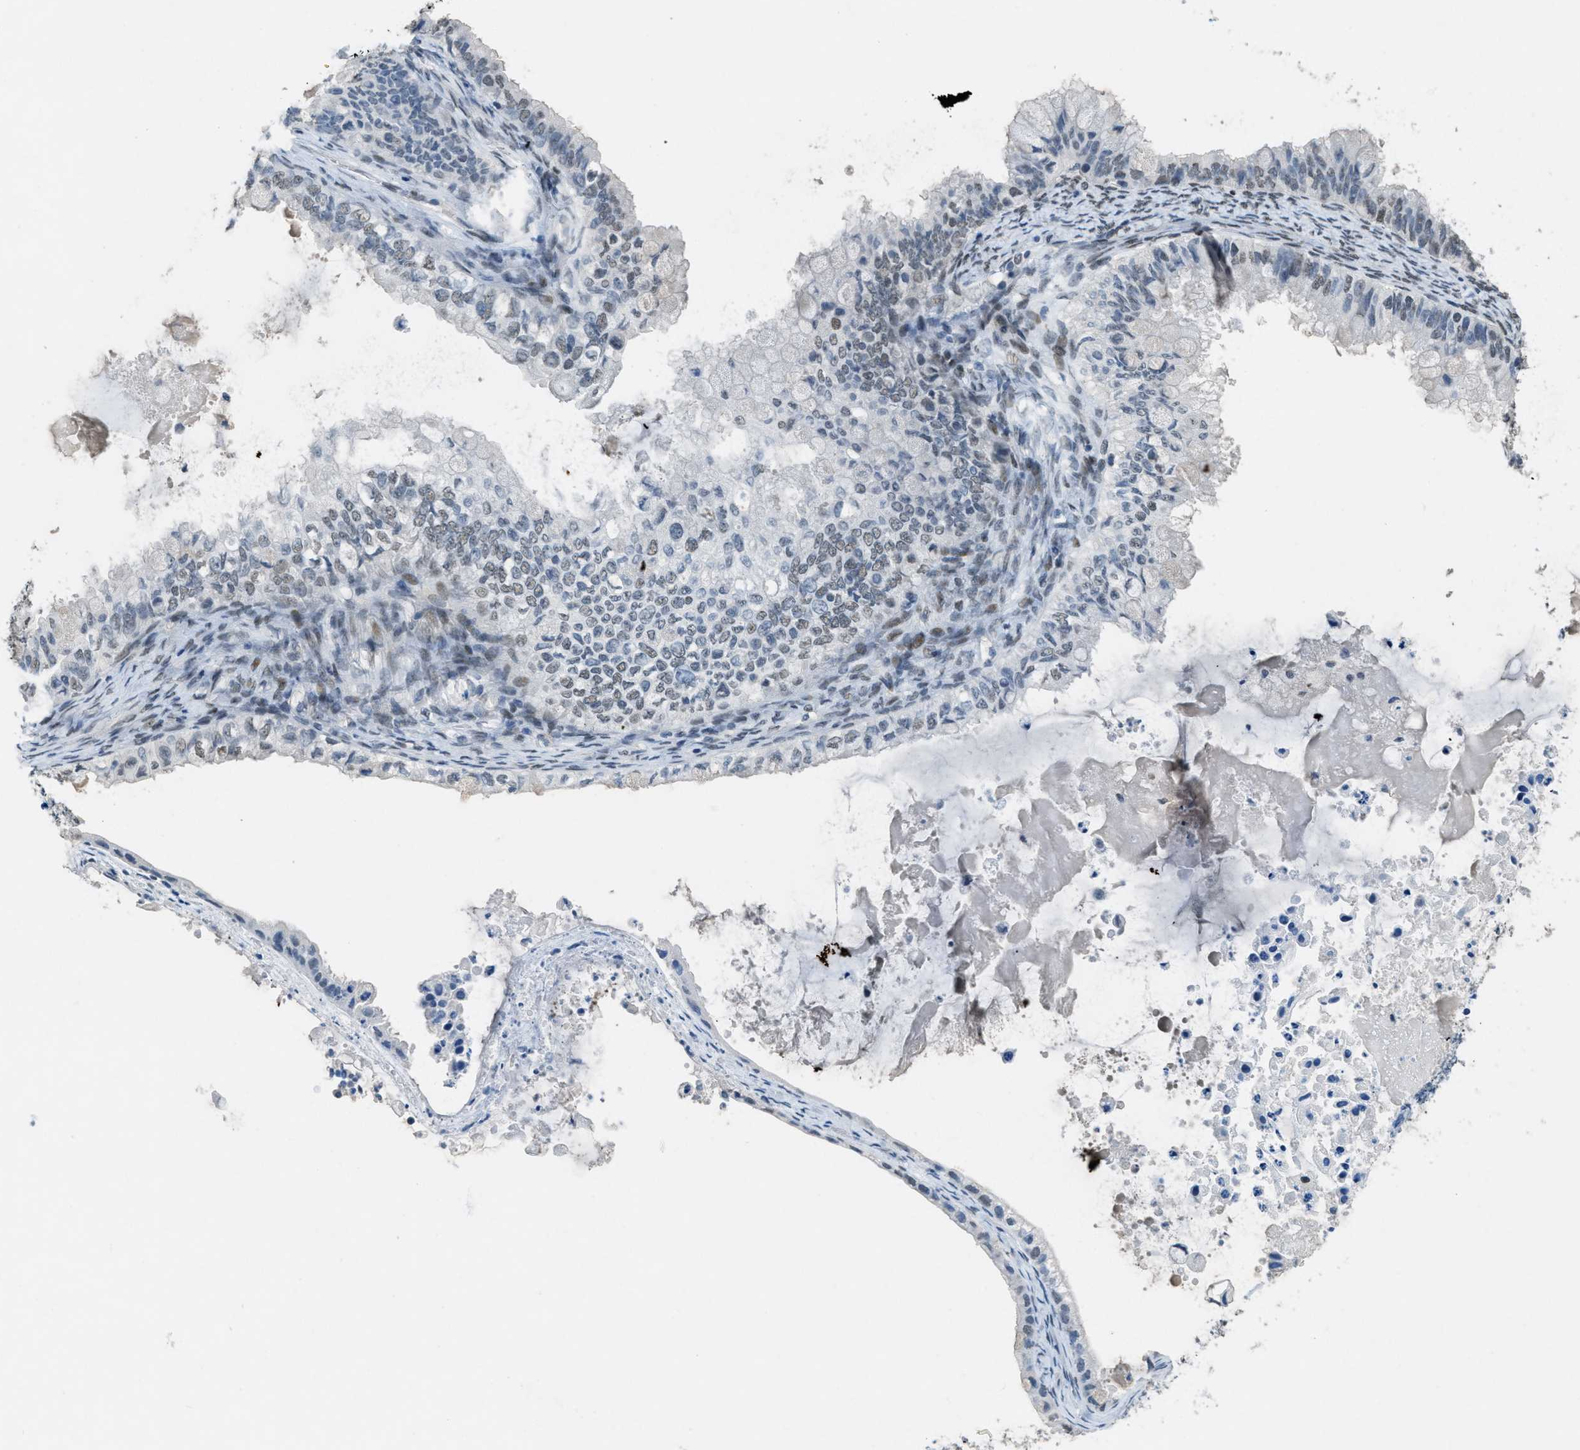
{"staining": {"intensity": "weak", "quantity": "25%-75%", "location": "nuclear"}, "tissue": "ovarian cancer", "cell_type": "Tumor cells", "image_type": "cancer", "snomed": [{"axis": "morphology", "description": "Cystadenocarcinoma, mucinous, NOS"}, {"axis": "topography", "description": "Ovary"}], "caption": "Protein staining displays weak nuclear staining in approximately 25%-75% of tumor cells in ovarian cancer. The protein of interest is shown in brown color, while the nuclei are stained blue.", "gene": "TTC13", "patient": {"sex": "female", "age": 80}}